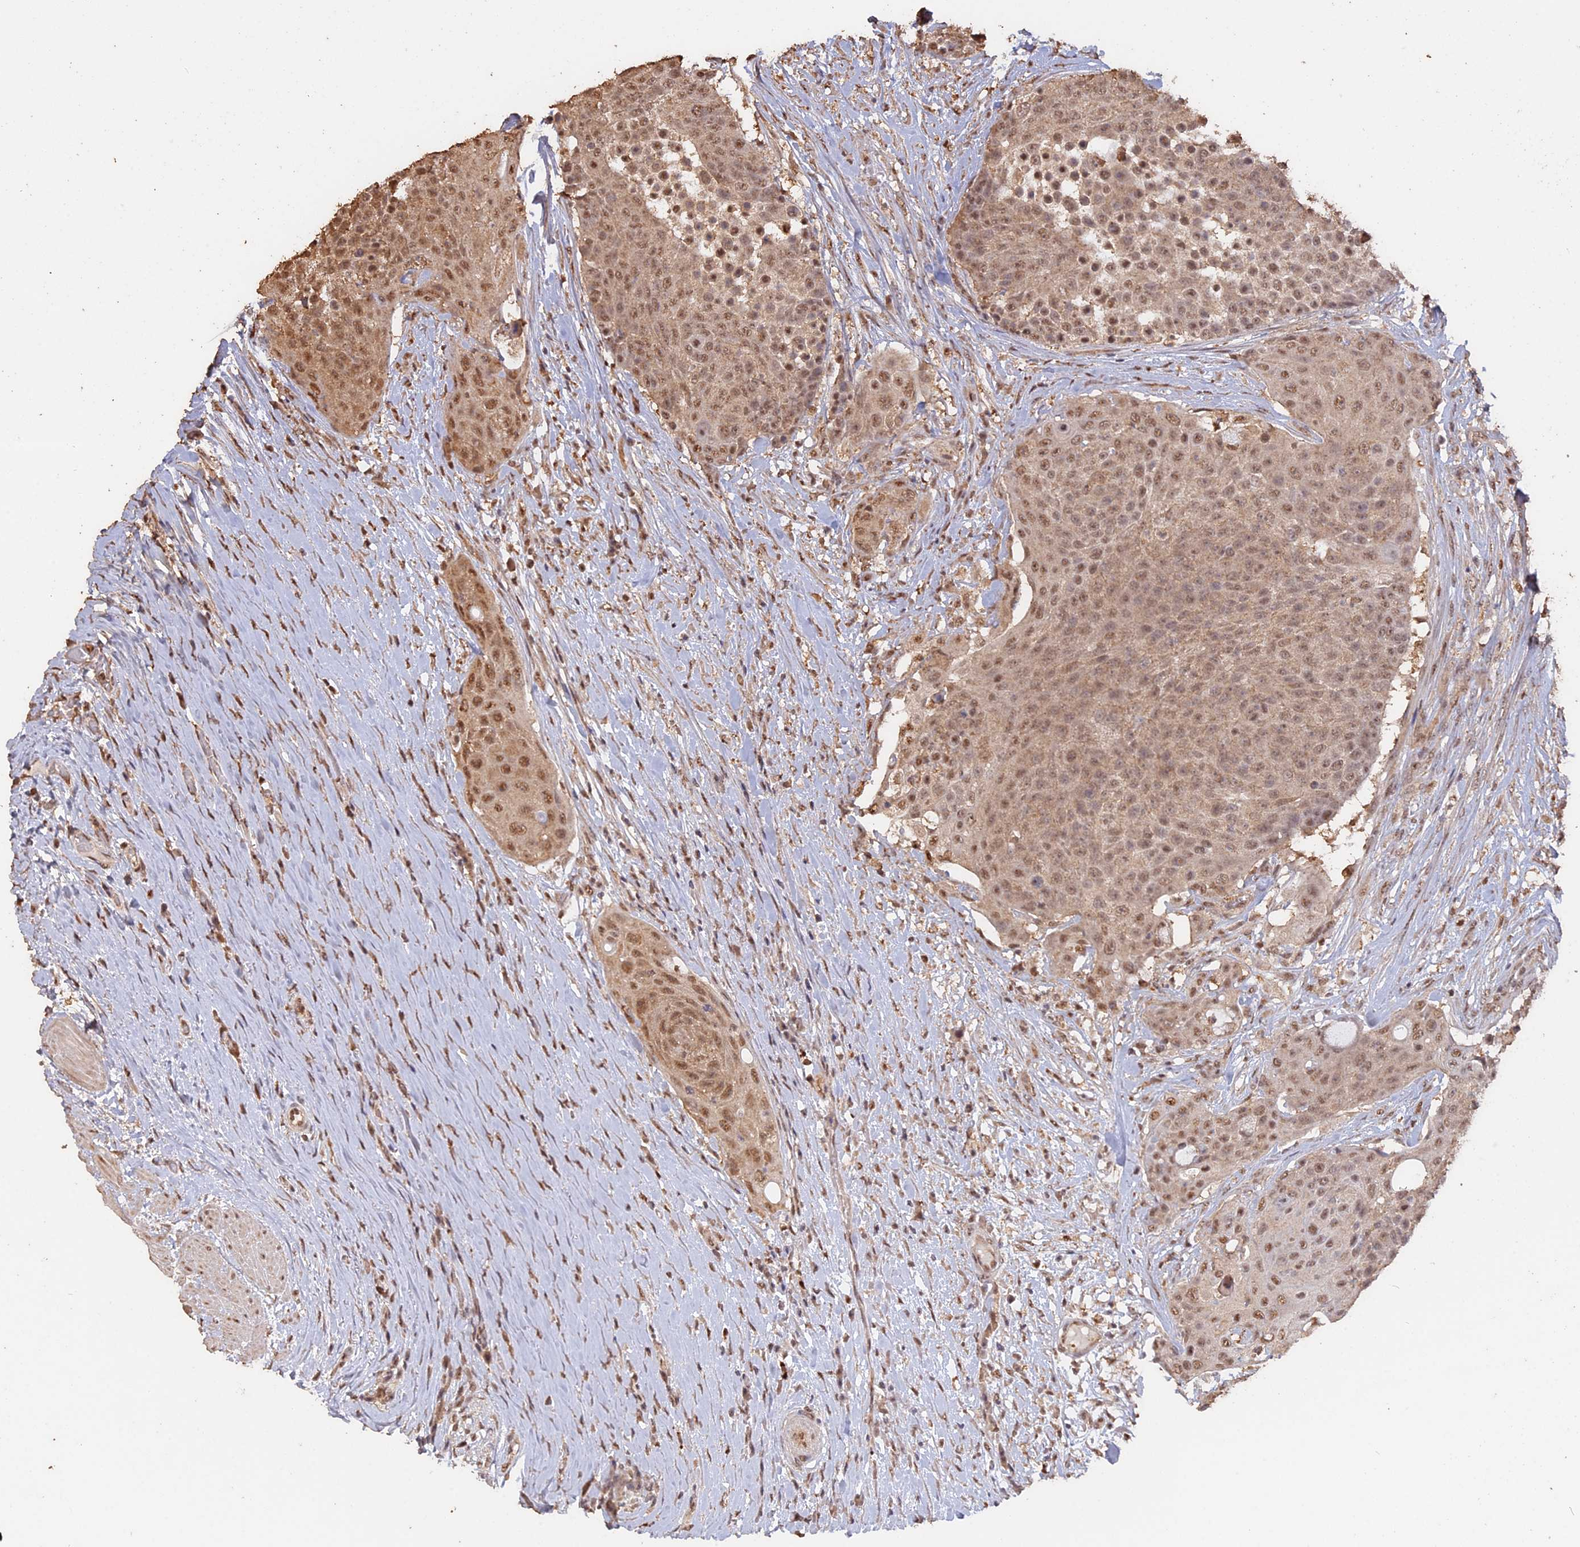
{"staining": {"intensity": "moderate", "quantity": ">75%", "location": "nuclear"}, "tissue": "urothelial cancer", "cell_type": "Tumor cells", "image_type": "cancer", "snomed": [{"axis": "morphology", "description": "Urothelial carcinoma, High grade"}, {"axis": "topography", "description": "Urinary bladder"}], "caption": "DAB (3,3'-diaminobenzidine) immunohistochemical staining of urothelial cancer demonstrates moderate nuclear protein expression in about >75% of tumor cells.", "gene": "PSMC6", "patient": {"sex": "female", "age": 63}}